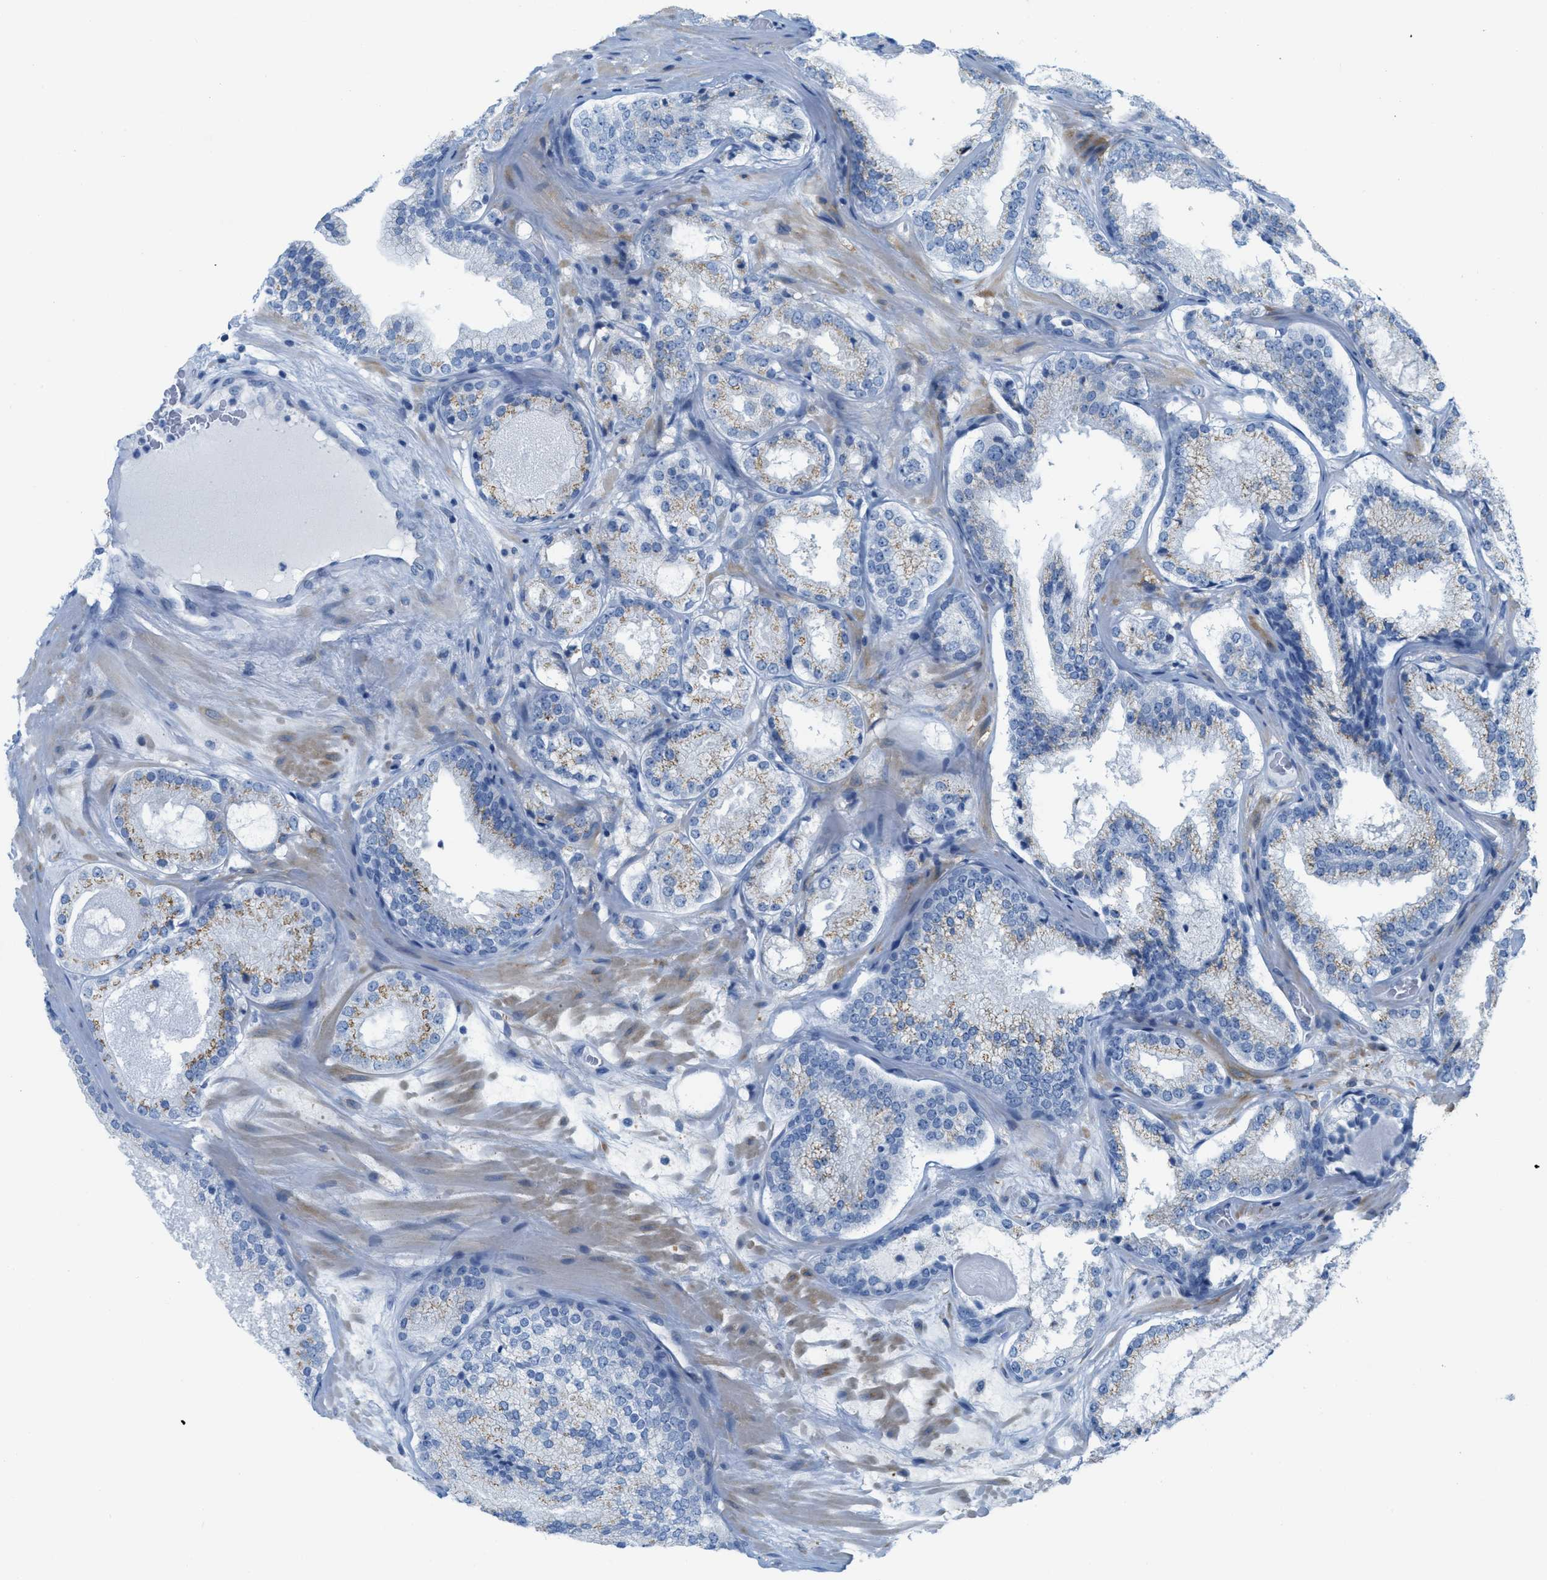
{"staining": {"intensity": "moderate", "quantity": "<25%", "location": "cytoplasmic/membranous"}, "tissue": "prostate cancer", "cell_type": "Tumor cells", "image_type": "cancer", "snomed": [{"axis": "morphology", "description": "Adenocarcinoma, High grade"}, {"axis": "topography", "description": "Prostate"}], "caption": "Immunohistochemistry (DAB (3,3'-diaminobenzidine)) staining of prostate adenocarcinoma (high-grade) demonstrates moderate cytoplasmic/membranous protein positivity in about <25% of tumor cells.", "gene": "ASGR1", "patient": {"sex": "male", "age": 65}}